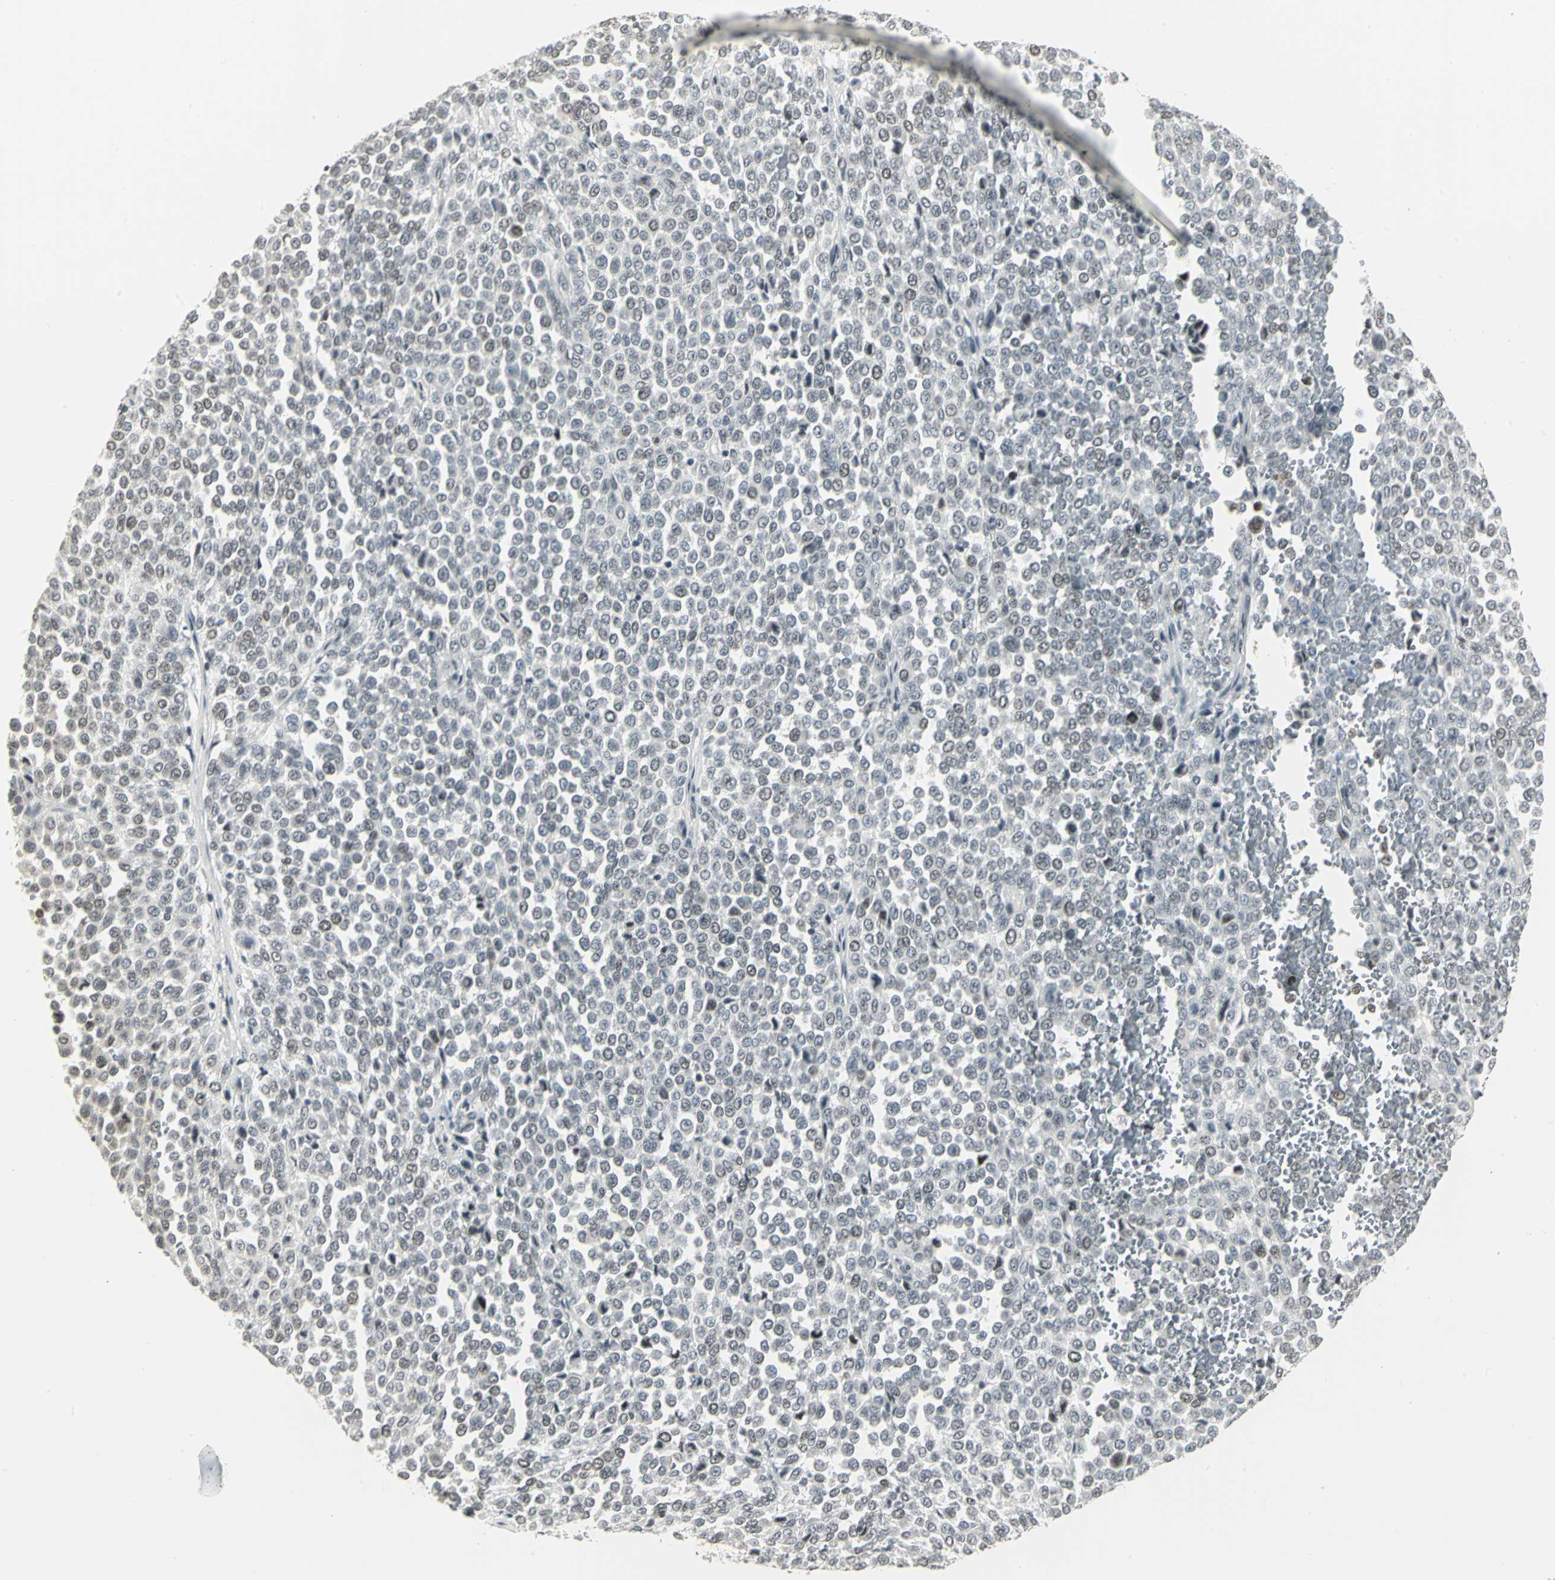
{"staining": {"intensity": "weak", "quantity": "<25%", "location": "nuclear"}, "tissue": "melanoma", "cell_type": "Tumor cells", "image_type": "cancer", "snomed": [{"axis": "morphology", "description": "Malignant melanoma, Metastatic site"}, {"axis": "topography", "description": "Pancreas"}], "caption": "This is a micrograph of immunohistochemistry (IHC) staining of malignant melanoma (metastatic site), which shows no positivity in tumor cells.", "gene": "CBX3", "patient": {"sex": "female", "age": 30}}